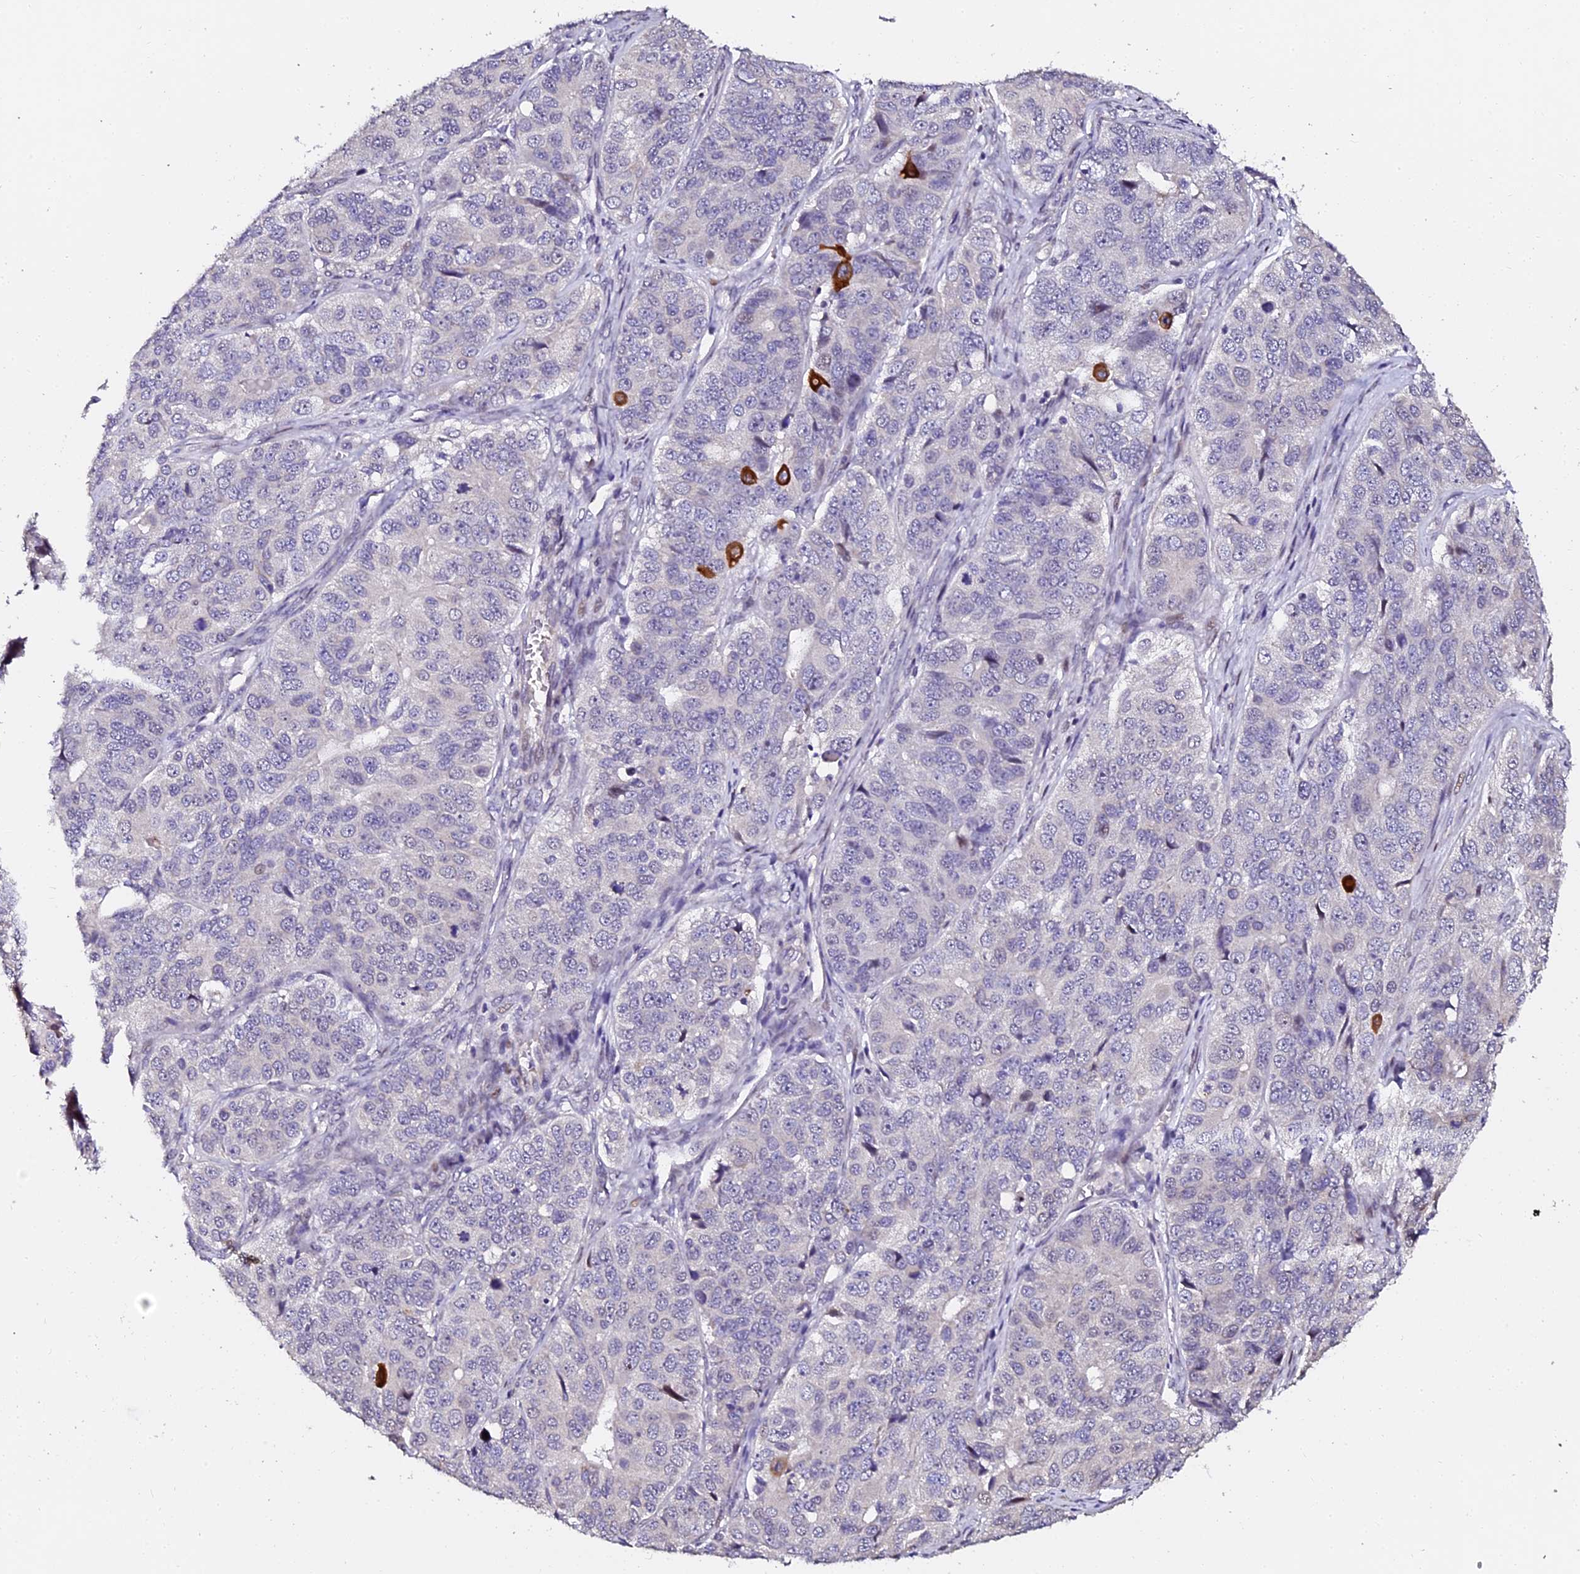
{"staining": {"intensity": "moderate", "quantity": "<25%", "location": "cytoplasmic/membranous"}, "tissue": "ovarian cancer", "cell_type": "Tumor cells", "image_type": "cancer", "snomed": [{"axis": "morphology", "description": "Carcinoma, endometroid"}, {"axis": "topography", "description": "Ovary"}], "caption": "Tumor cells reveal low levels of moderate cytoplasmic/membranous staining in about <25% of cells in ovarian endometroid carcinoma.", "gene": "GPN3", "patient": {"sex": "female", "age": 51}}